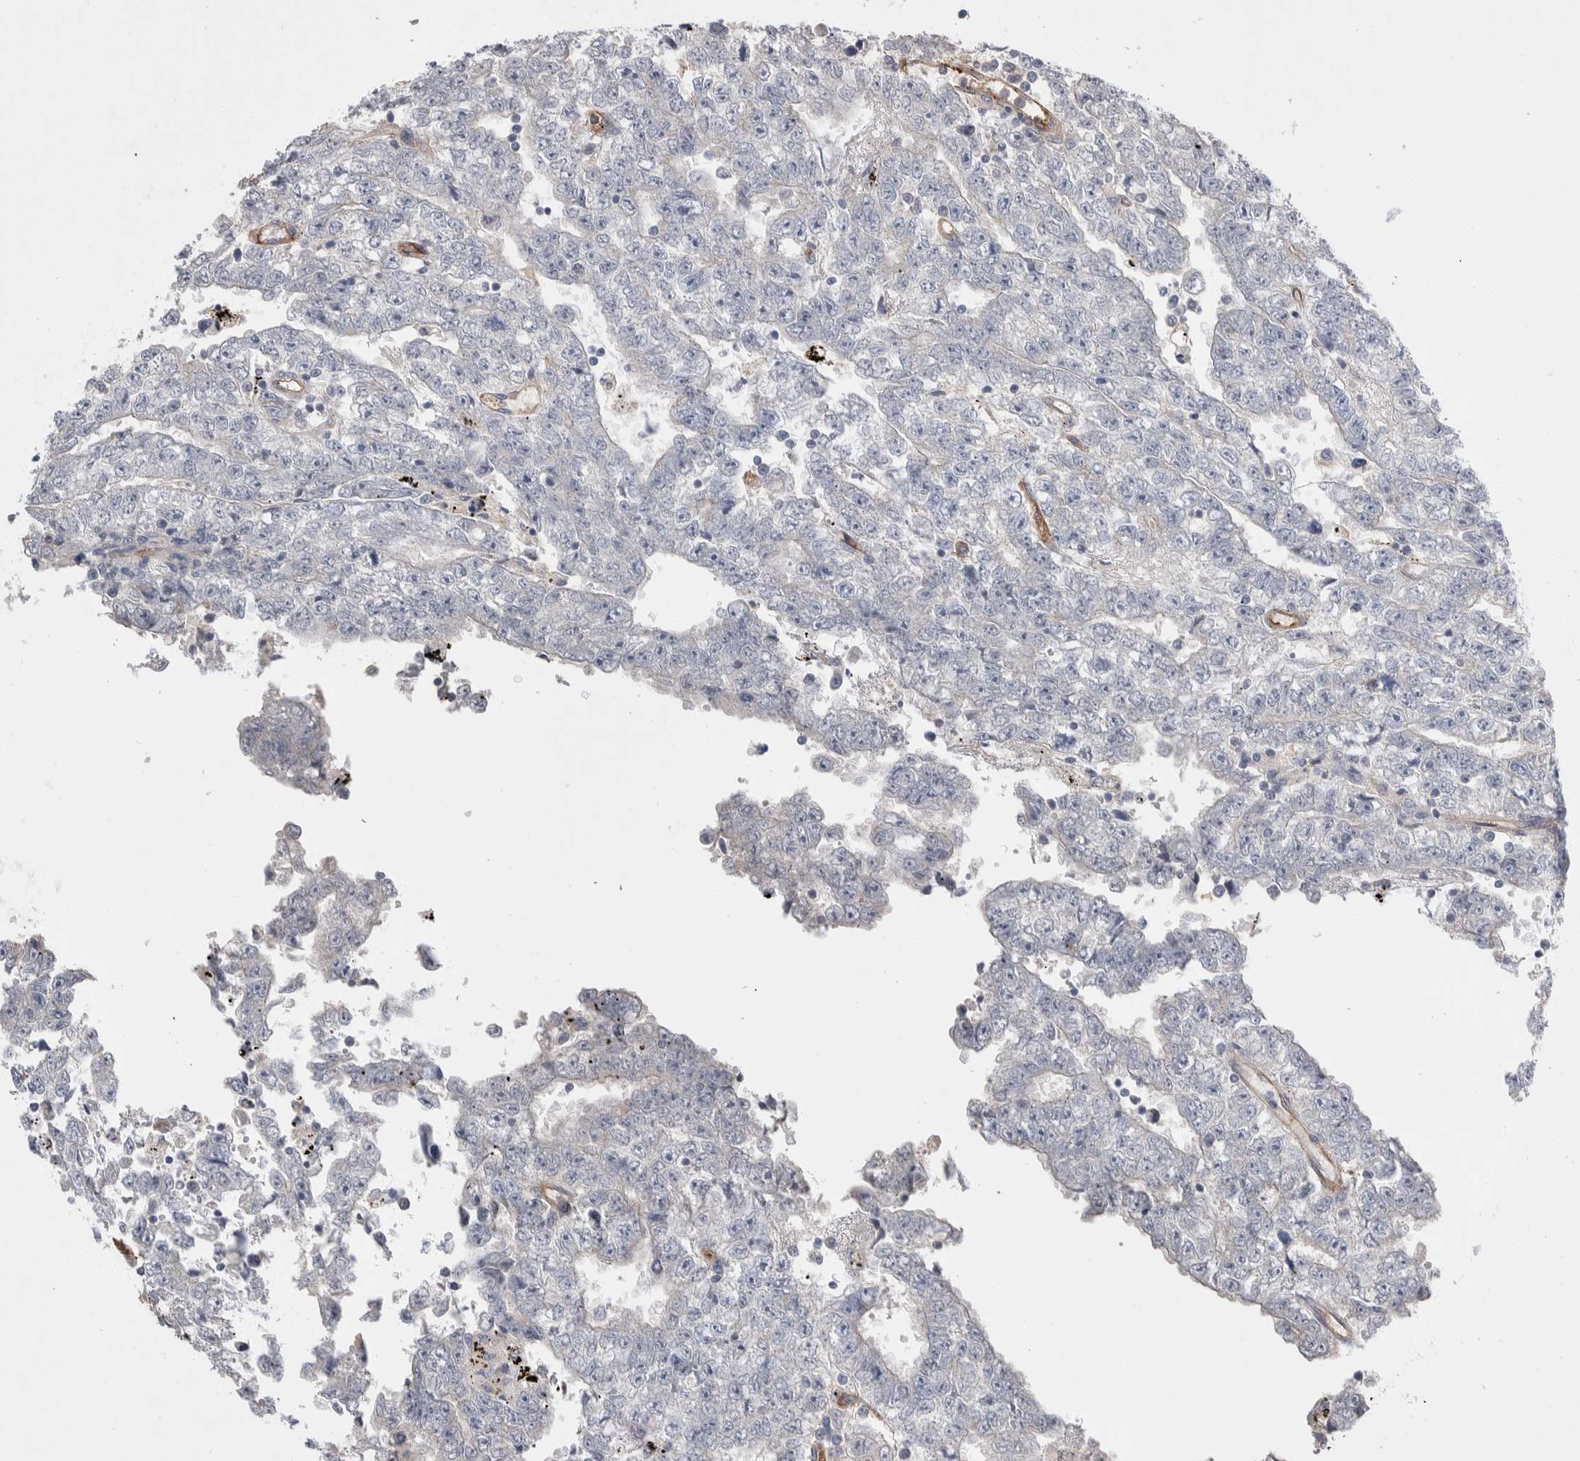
{"staining": {"intensity": "negative", "quantity": "none", "location": "none"}, "tissue": "testis cancer", "cell_type": "Tumor cells", "image_type": "cancer", "snomed": [{"axis": "morphology", "description": "Carcinoma, Embryonal, NOS"}, {"axis": "topography", "description": "Testis"}], "caption": "Testis cancer was stained to show a protein in brown. There is no significant staining in tumor cells.", "gene": "CEP131", "patient": {"sex": "male", "age": 25}}